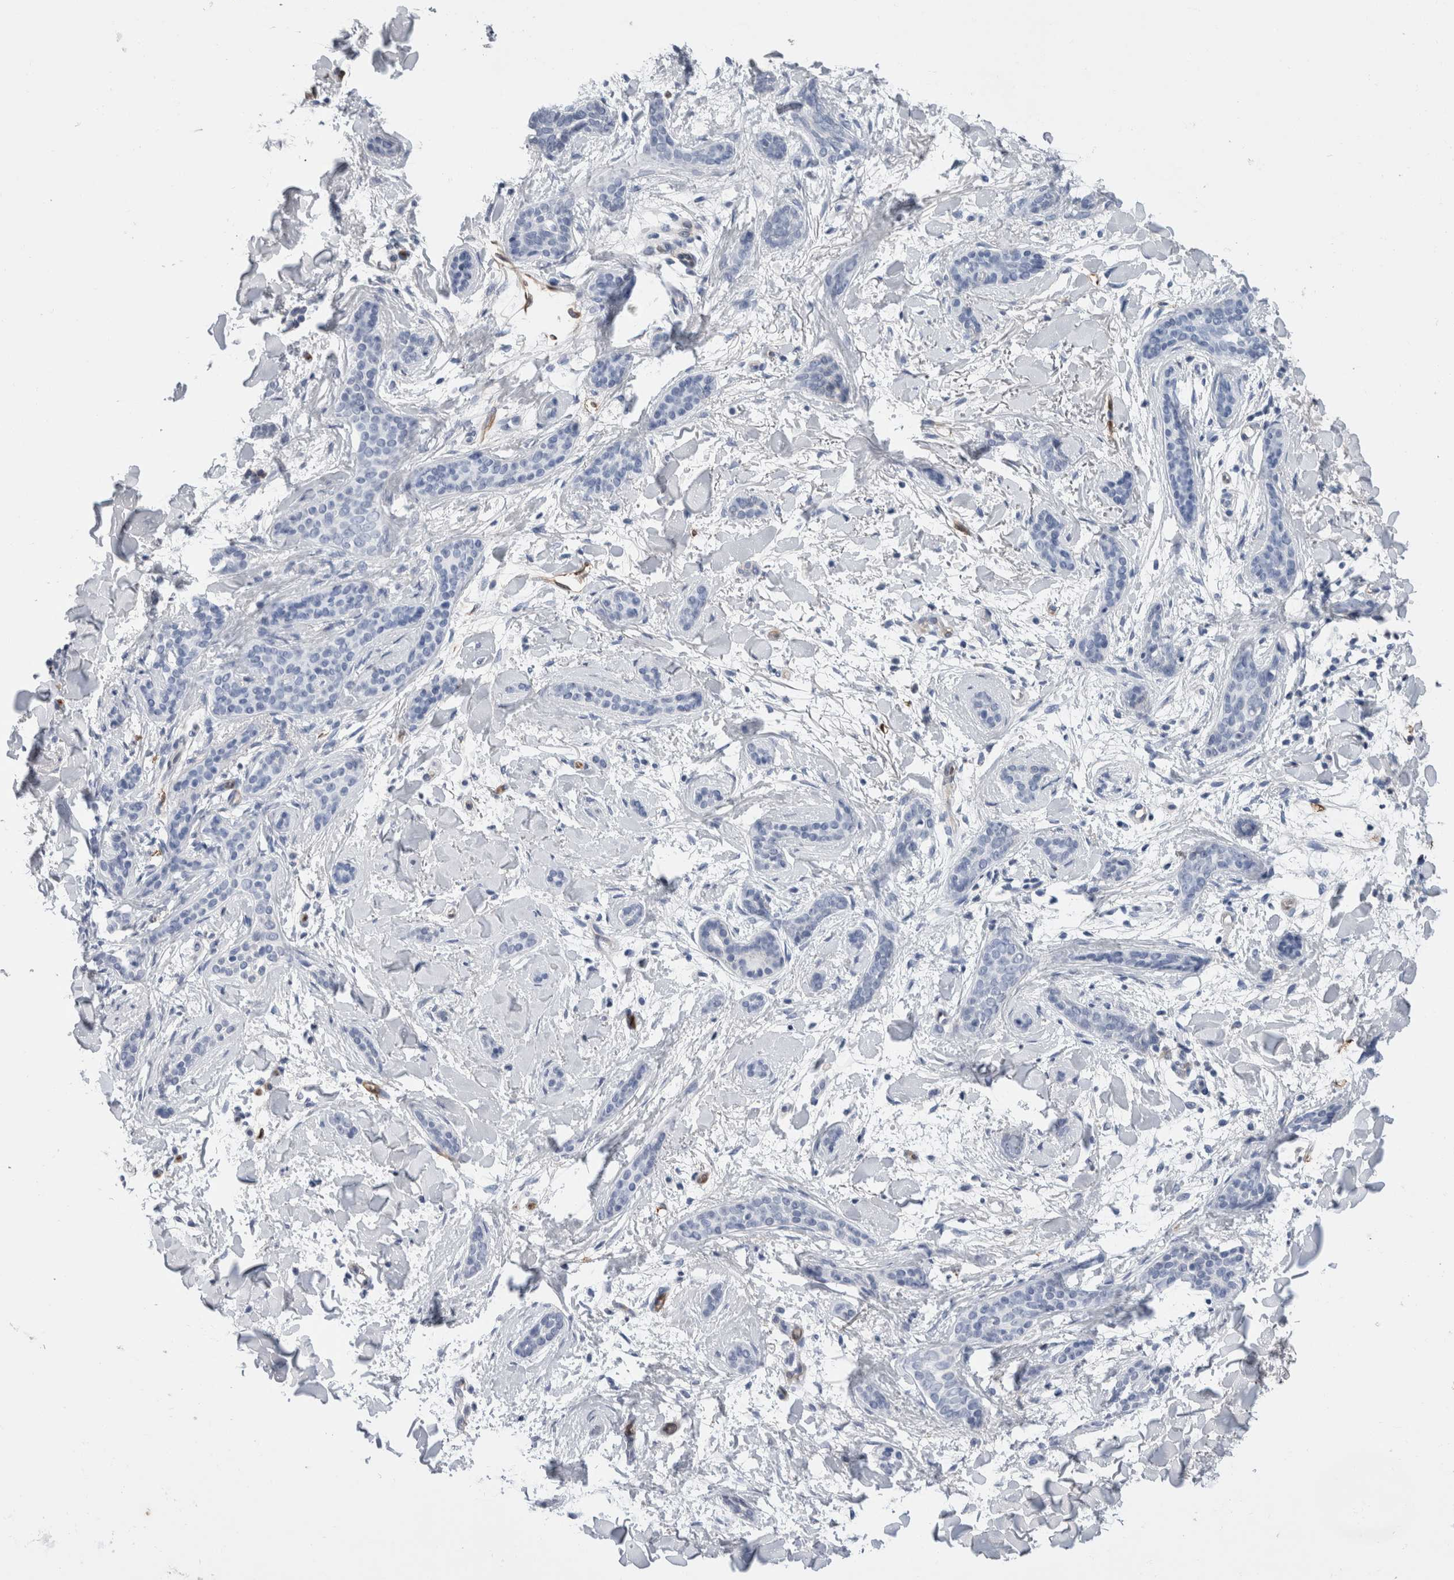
{"staining": {"intensity": "negative", "quantity": "none", "location": "none"}, "tissue": "skin cancer", "cell_type": "Tumor cells", "image_type": "cancer", "snomed": [{"axis": "morphology", "description": "Basal cell carcinoma"}, {"axis": "morphology", "description": "Adnexal tumor, benign"}, {"axis": "topography", "description": "Skin"}], "caption": "Micrograph shows no protein staining in tumor cells of skin cancer tissue.", "gene": "FABP4", "patient": {"sex": "female", "age": 42}}